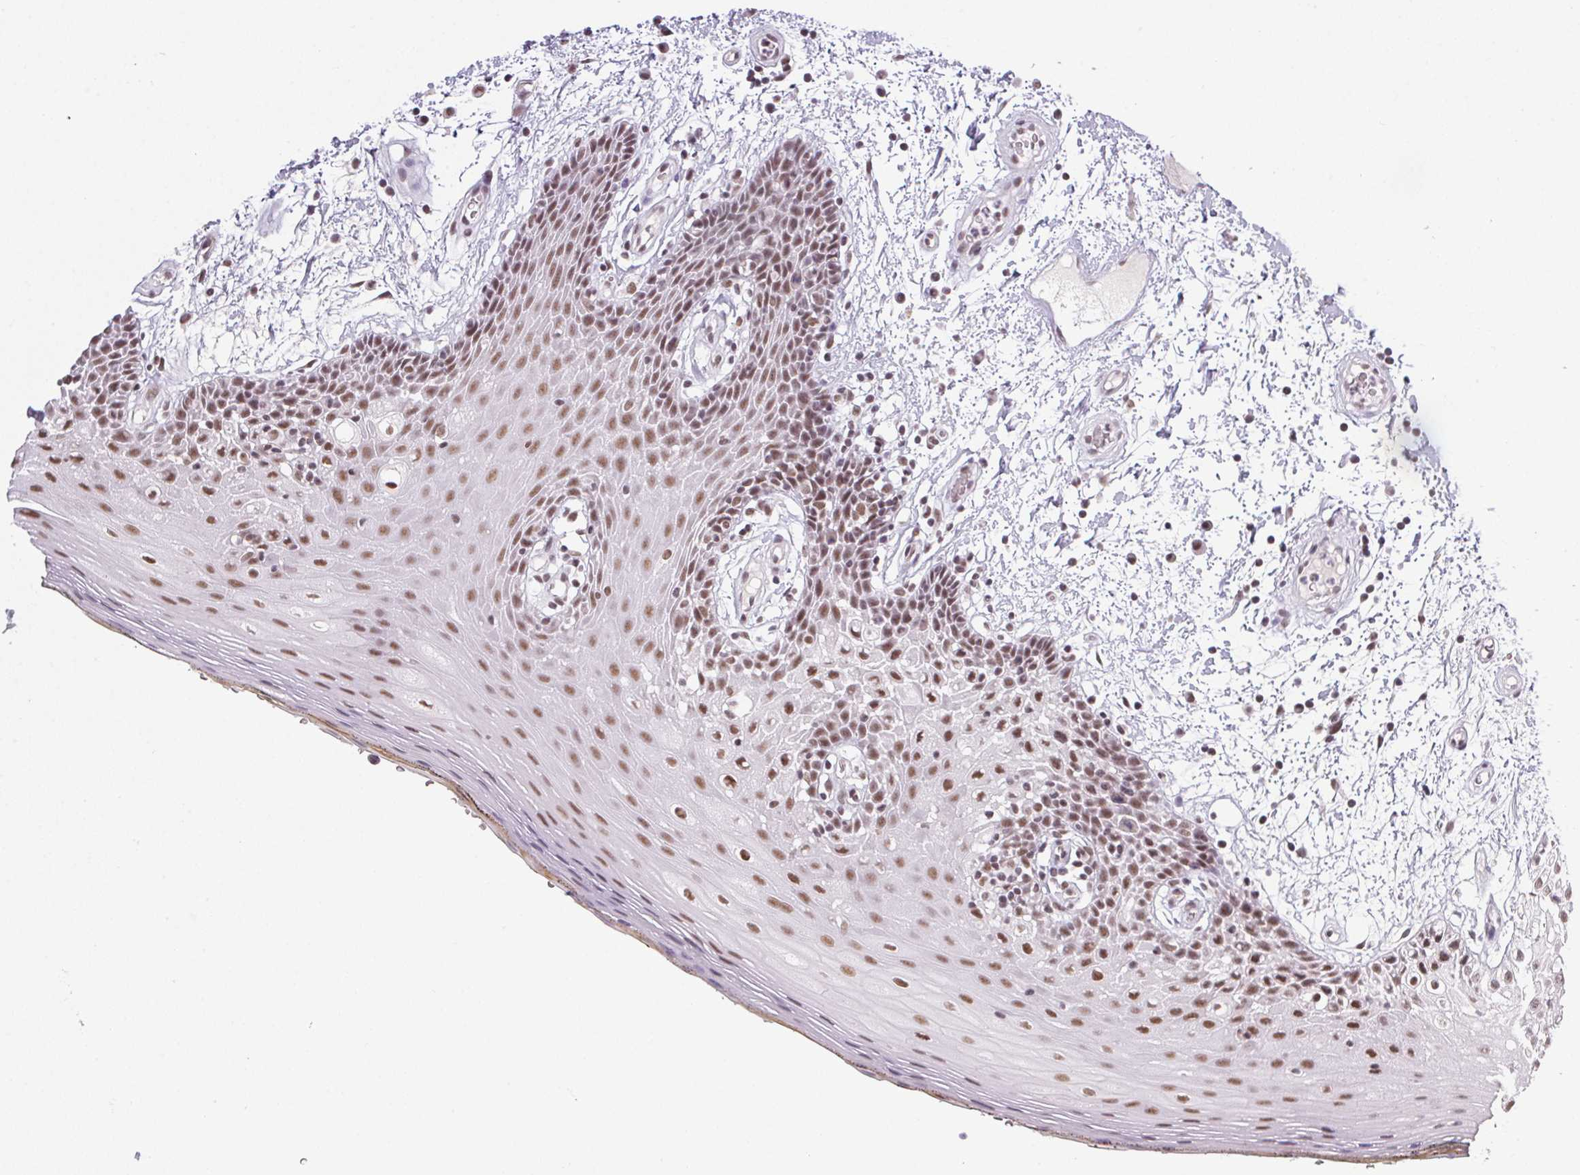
{"staining": {"intensity": "moderate", "quantity": ">75%", "location": "nuclear"}, "tissue": "oral mucosa", "cell_type": "Squamous epithelial cells", "image_type": "normal", "snomed": [{"axis": "morphology", "description": "Normal tissue, NOS"}, {"axis": "morphology", "description": "Squamous cell carcinoma, NOS"}, {"axis": "topography", "description": "Oral tissue"}, {"axis": "topography", "description": "Head-Neck"}], "caption": "Squamous epithelial cells show medium levels of moderate nuclear positivity in approximately >75% of cells in benign oral mucosa.", "gene": "SRSF7", "patient": {"sex": "male", "age": 52}}